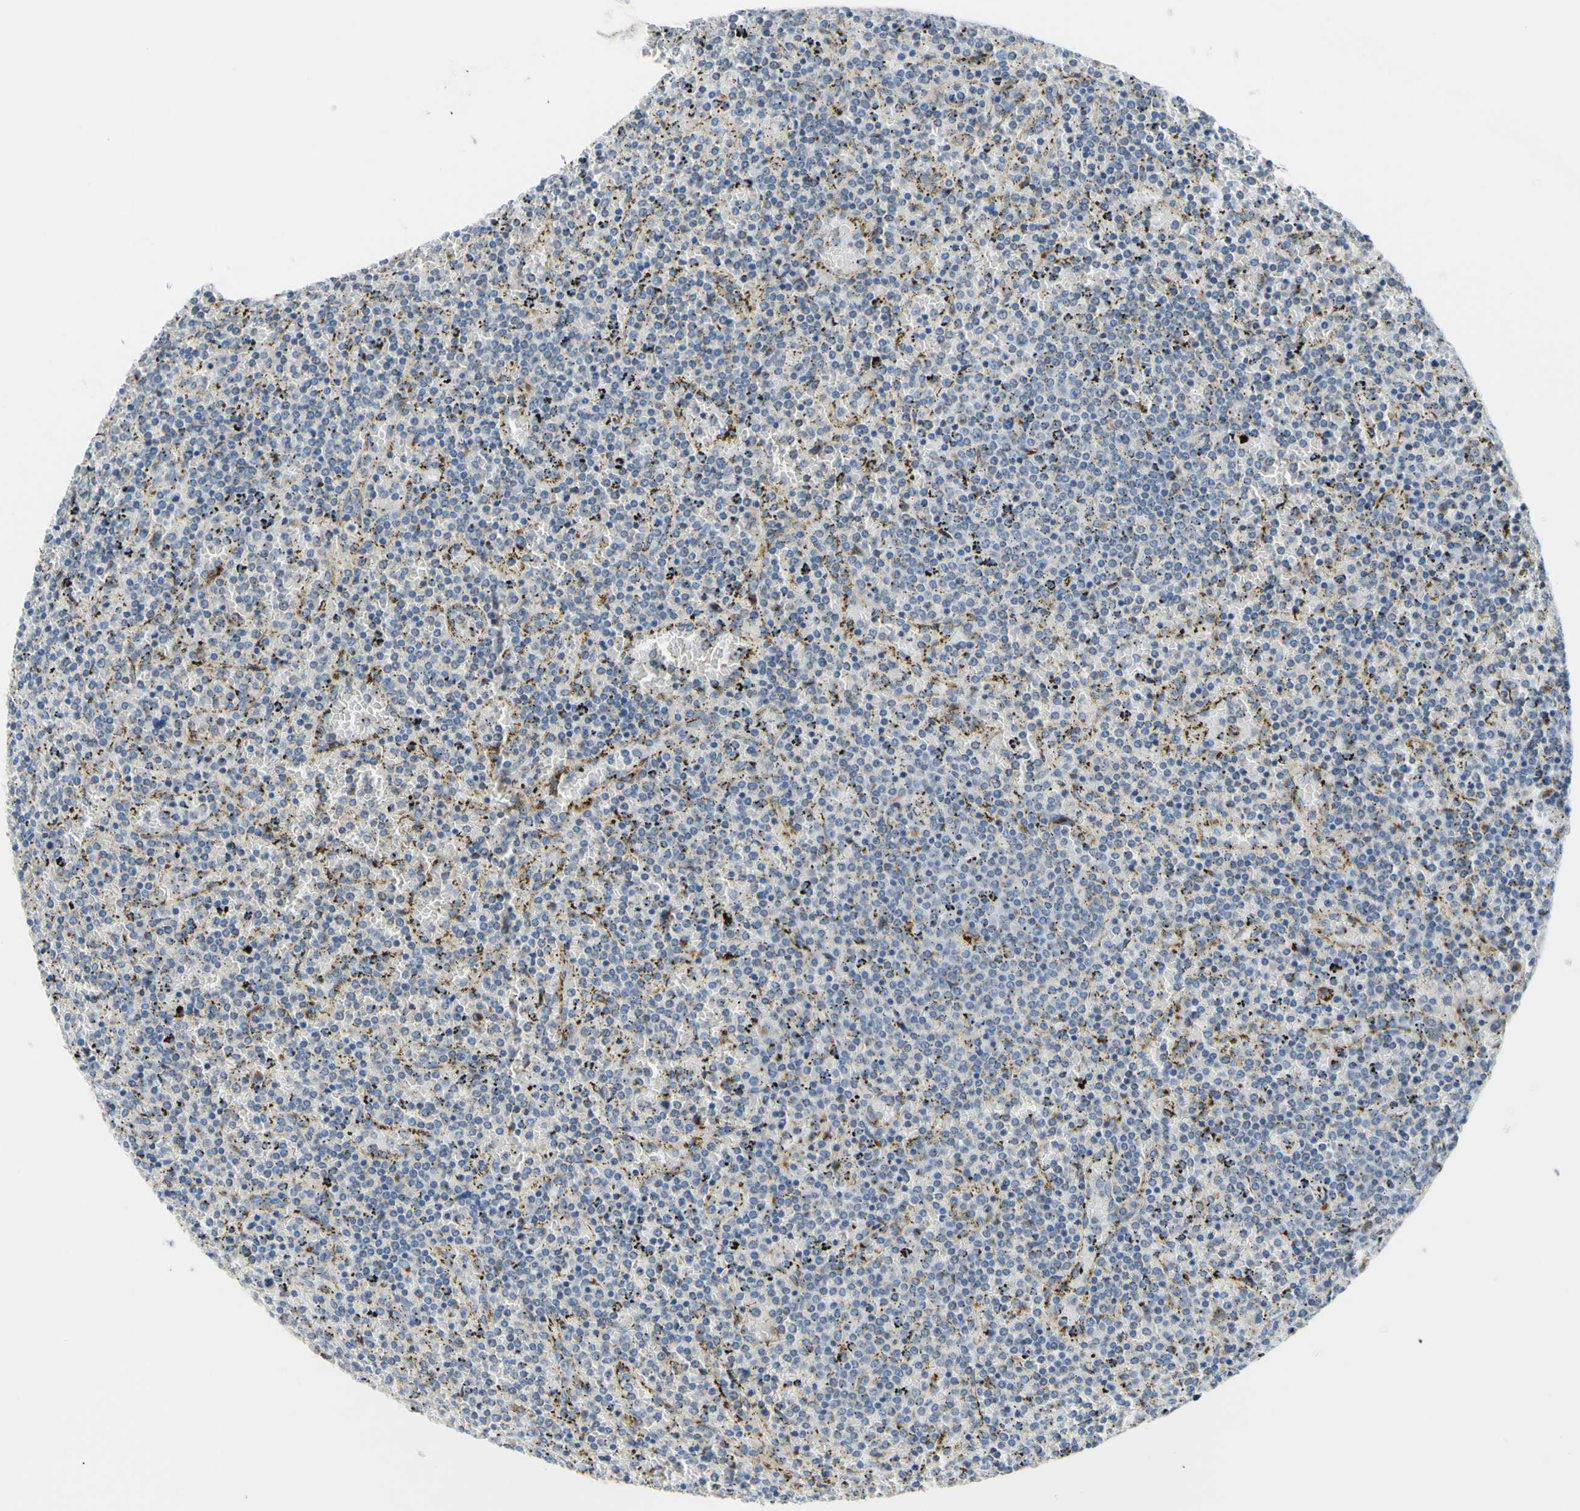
{"staining": {"intensity": "weak", "quantity": "<25%", "location": "cytoplasmic/membranous"}, "tissue": "lymphoma", "cell_type": "Tumor cells", "image_type": "cancer", "snomed": [{"axis": "morphology", "description": "Malignant lymphoma, non-Hodgkin's type, Low grade"}, {"axis": "topography", "description": "Spleen"}], "caption": "An immunohistochemistry (IHC) photomicrograph of low-grade malignant lymphoma, non-Hodgkin's type is shown. There is no staining in tumor cells of low-grade malignant lymphoma, non-Hodgkin's type.", "gene": "GALNT2", "patient": {"sex": "female", "age": 77}}